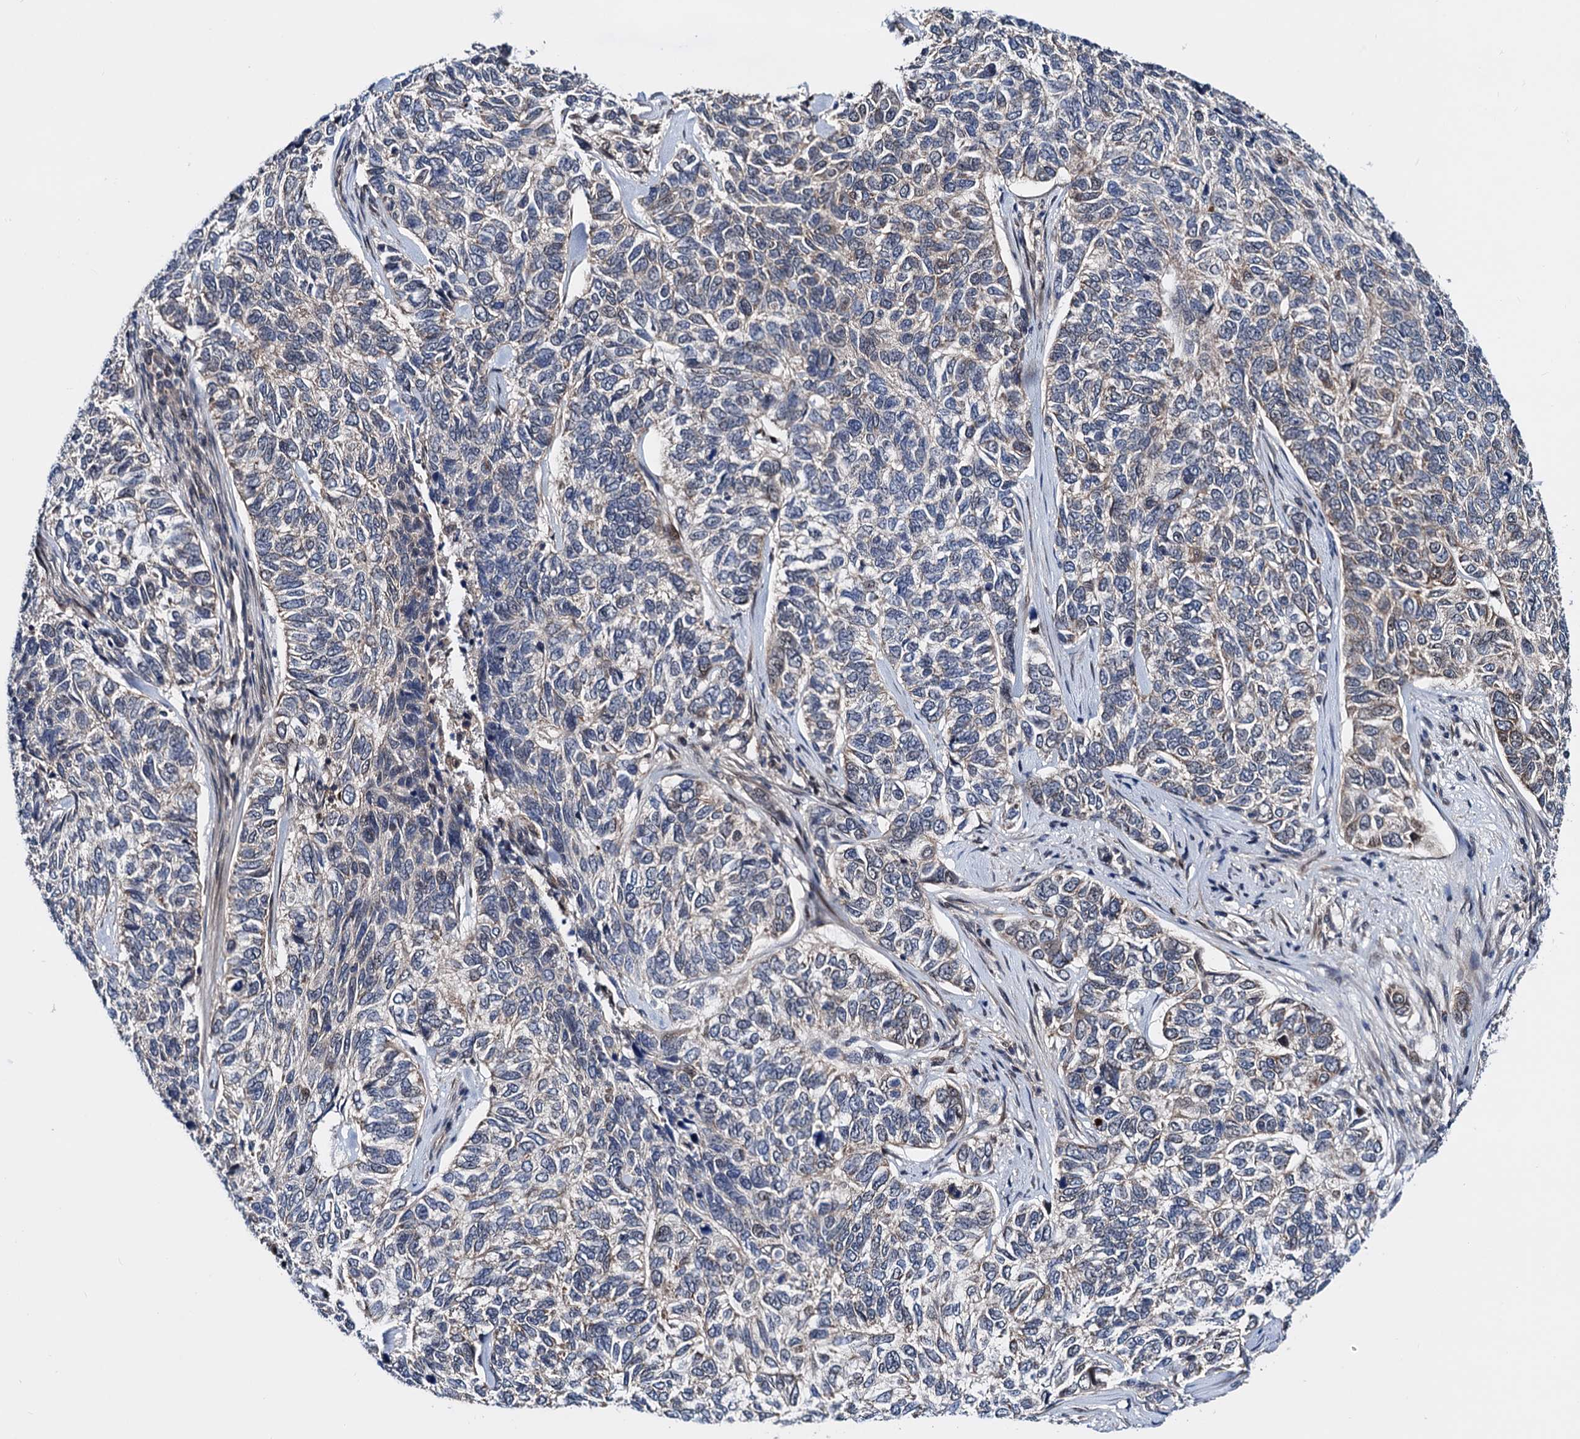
{"staining": {"intensity": "weak", "quantity": "<25%", "location": "cytoplasmic/membranous"}, "tissue": "skin cancer", "cell_type": "Tumor cells", "image_type": "cancer", "snomed": [{"axis": "morphology", "description": "Basal cell carcinoma"}, {"axis": "topography", "description": "Skin"}], "caption": "DAB immunohistochemical staining of human basal cell carcinoma (skin) displays no significant staining in tumor cells.", "gene": "COA4", "patient": {"sex": "female", "age": 65}}